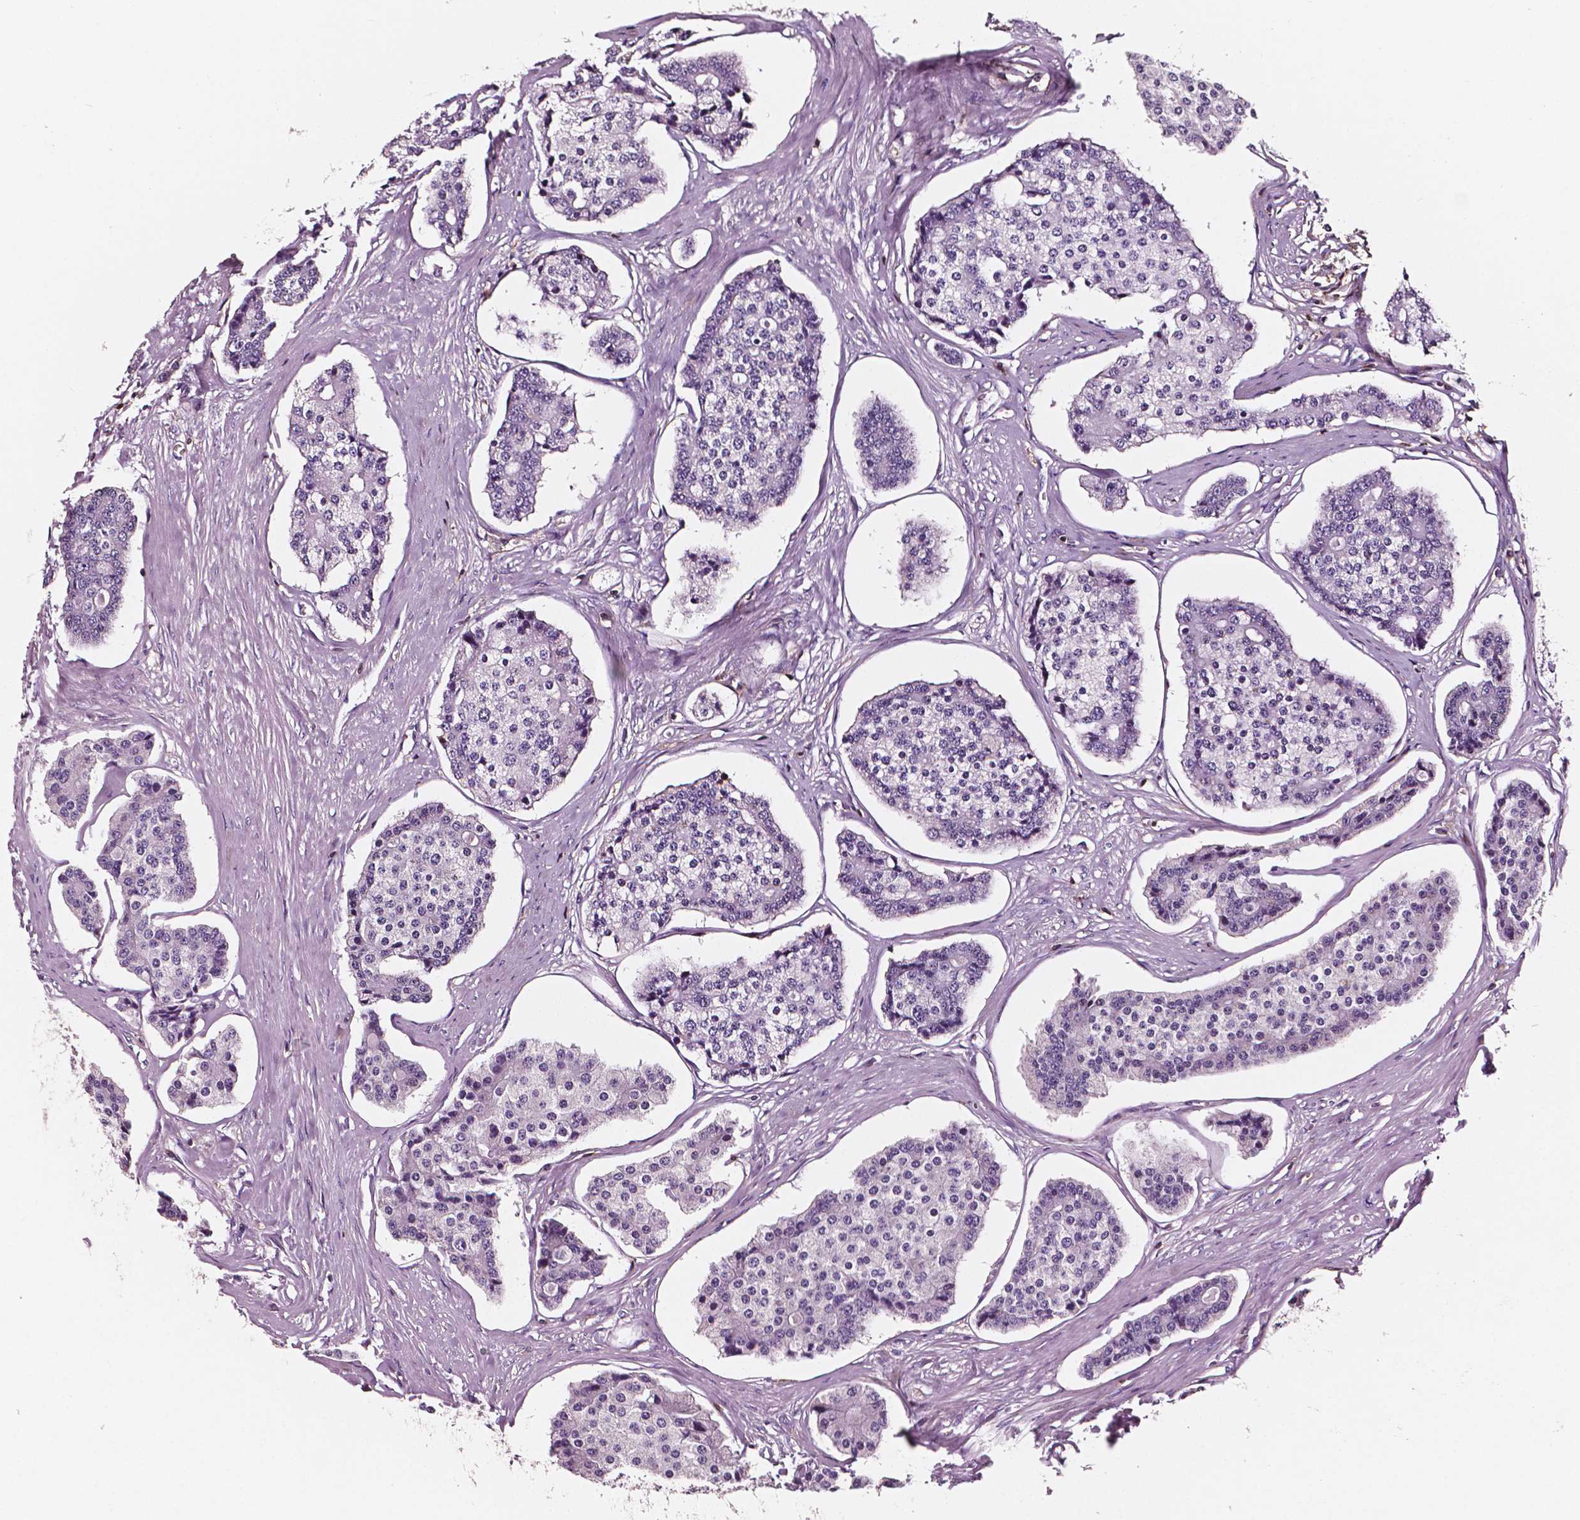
{"staining": {"intensity": "negative", "quantity": "none", "location": "none"}, "tissue": "carcinoid", "cell_type": "Tumor cells", "image_type": "cancer", "snomed": [{"axis": "morphology", "description": "Carcinoid, malignant, NOS"}, {"axis": "topography", "description": "Small intestine"}], "caption": "Immunohistochemistry micrograph of neoplastic tissue: carcinoid stained with DAB (3,3'-diaminobenzidine) shows no significant protein positivity in tumor cells.", "gene": "PTPRC", "patient": {"sex": "female", "age": 65}}